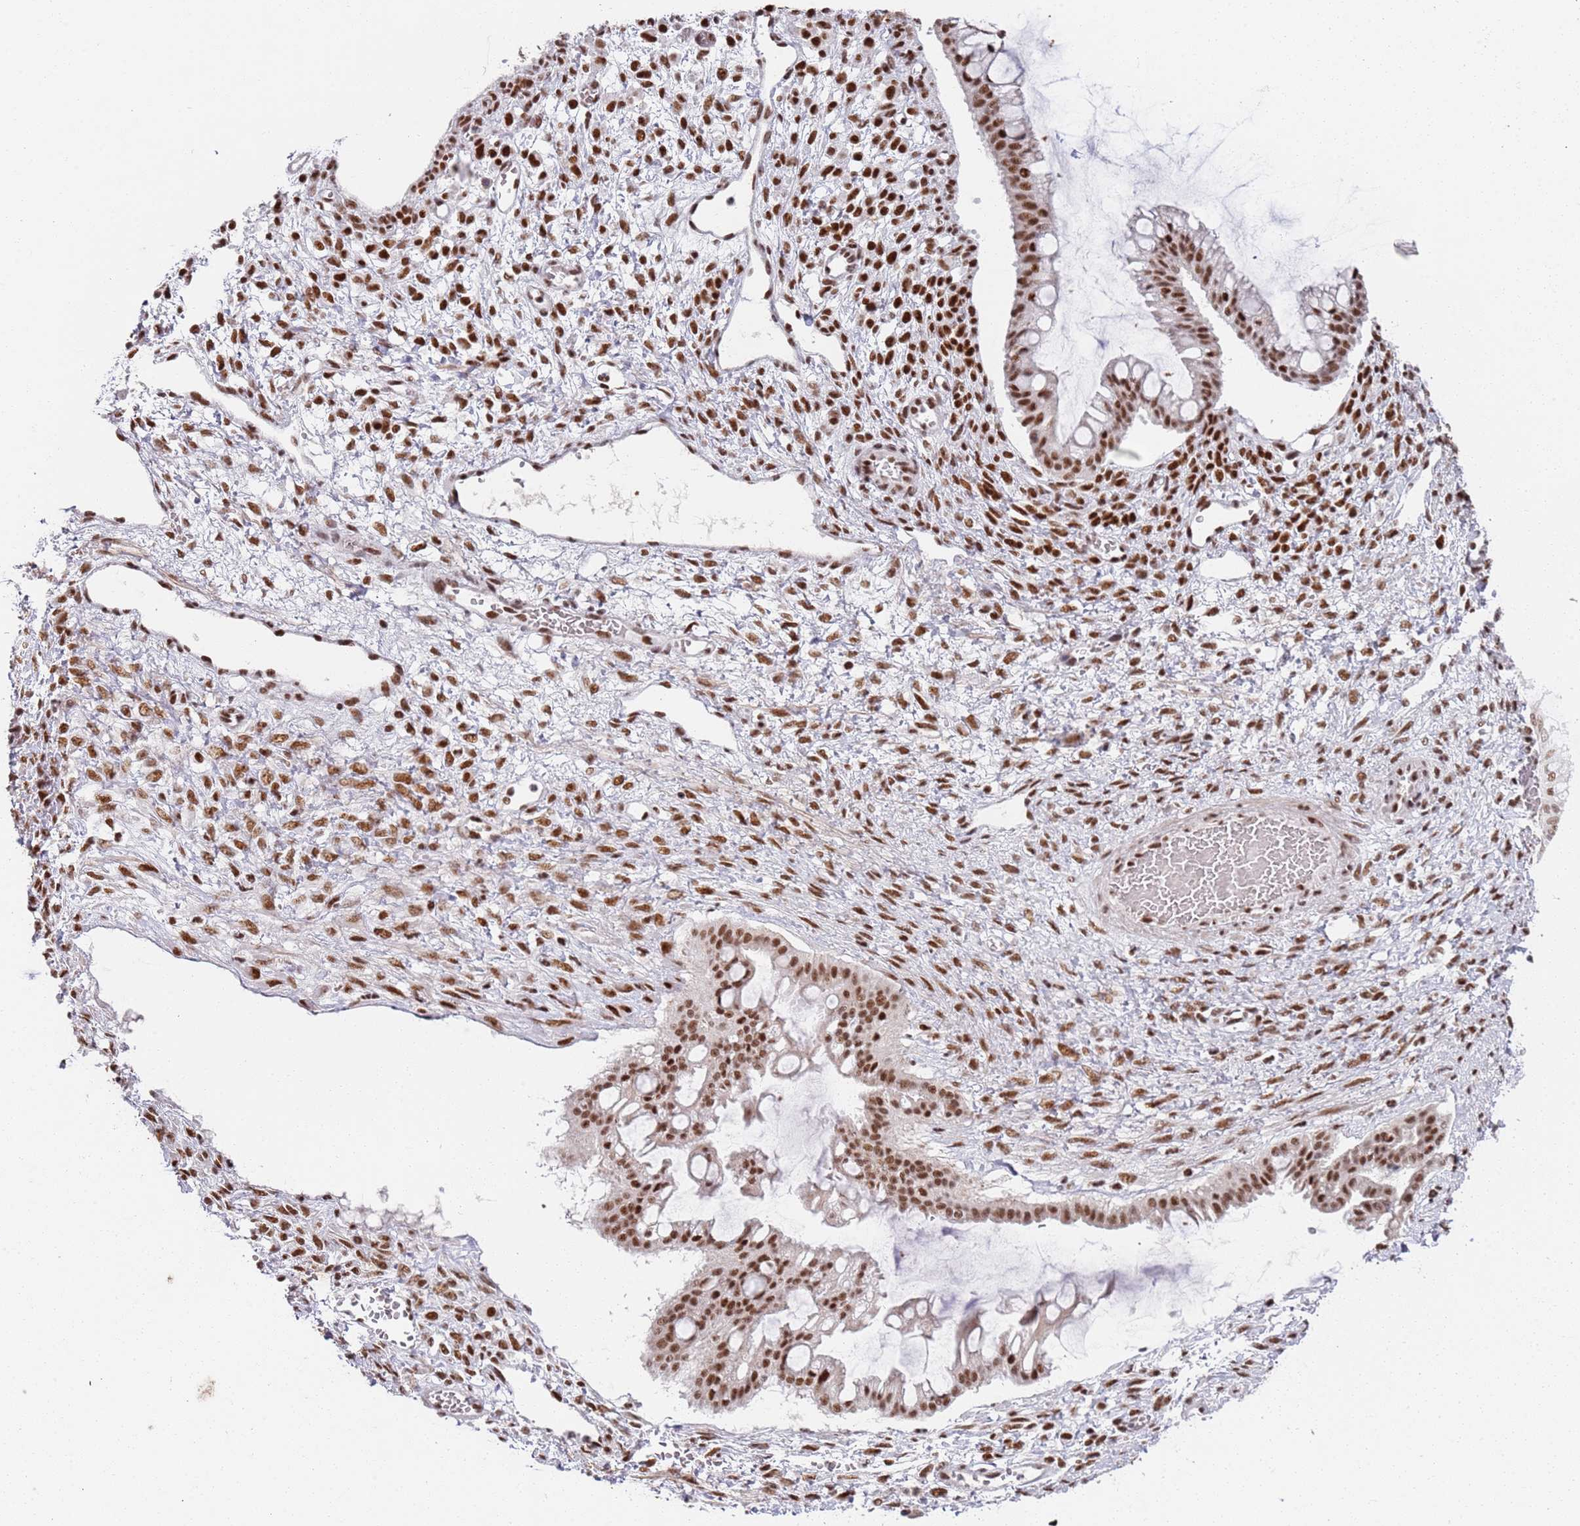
{"staining": {"intensity": "strong", "quantity": ">75%", "location": "nuclear"}, "tissue": "ovarian cancer", "cell_type": "Tumor cells", "image_type": "cancer", "snomed": [{"axis": "morphology", "description": "Cystadenocarcinoma, mucinous, NOS"}, {"axis": "topography", "description": "Ovary"}], "caption": "Strong nuclear protein positivity is present in about >75% of tumor cells in ovarian cancer.", "gene": "AKAP8L", "patient": {"sex": "female", "age": 73}}